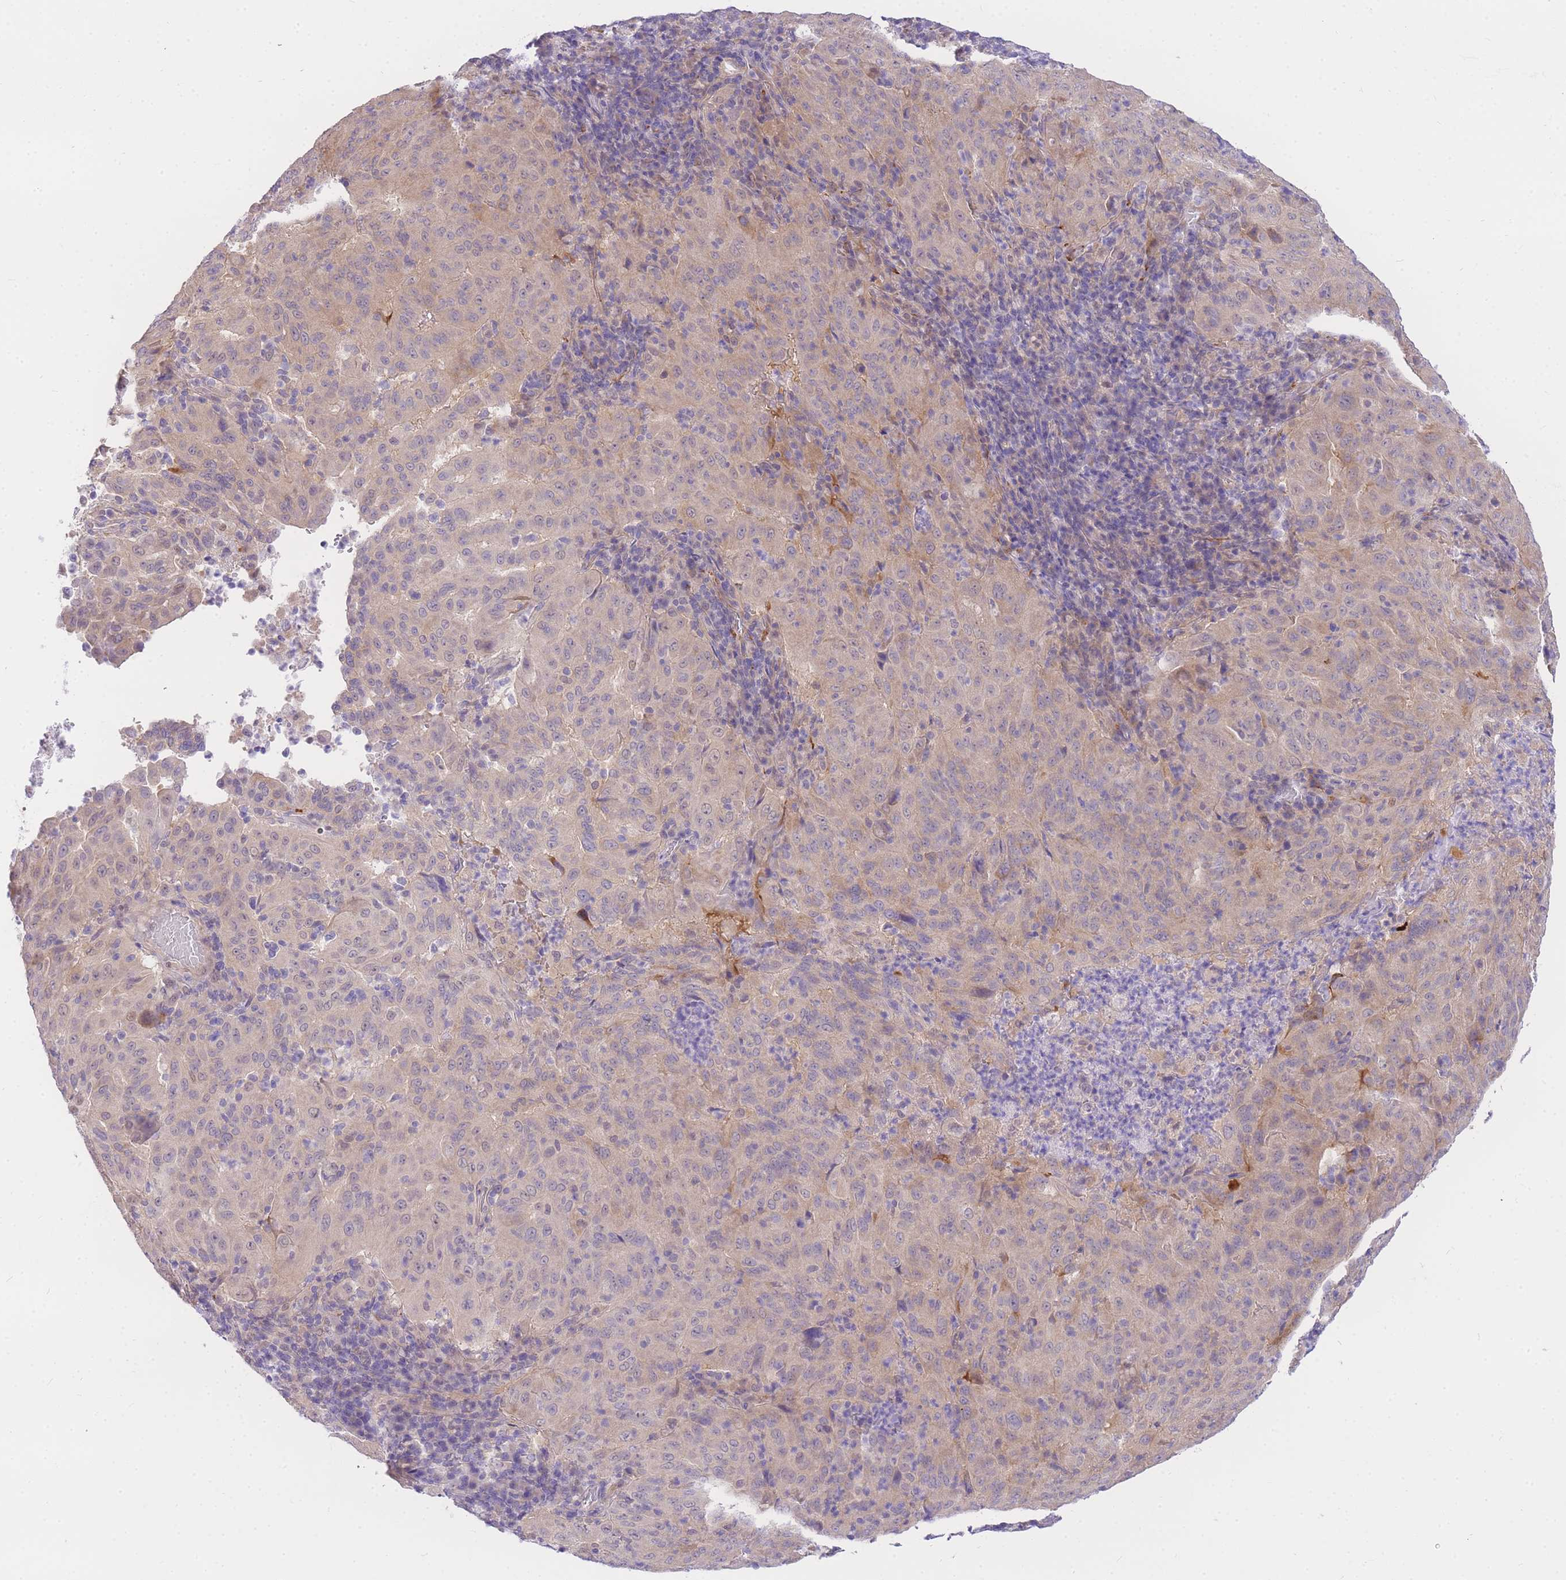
{"staining": {"intensity": "weak", "quantity": "<25%", "location": "cytoplasmic/membranous"}, "tissue": "pancreatic cancer", "cell_type": "Tumor cells", "image_type": "cancer", "snomed": [{"axis": "morphology", "description": "Adenocarcinoma, NOS"}, {"axis": "topography", "description": "Pancreas"}], "caption": "Immunohistochemistry (IHC) photomicrograph of adenocarcinoma (pancreatic) stained for a protein (brown), which shows no expression in tumor cells.", "gene": "S100PBP", "patient": {"sex": "male", "age": 63}}